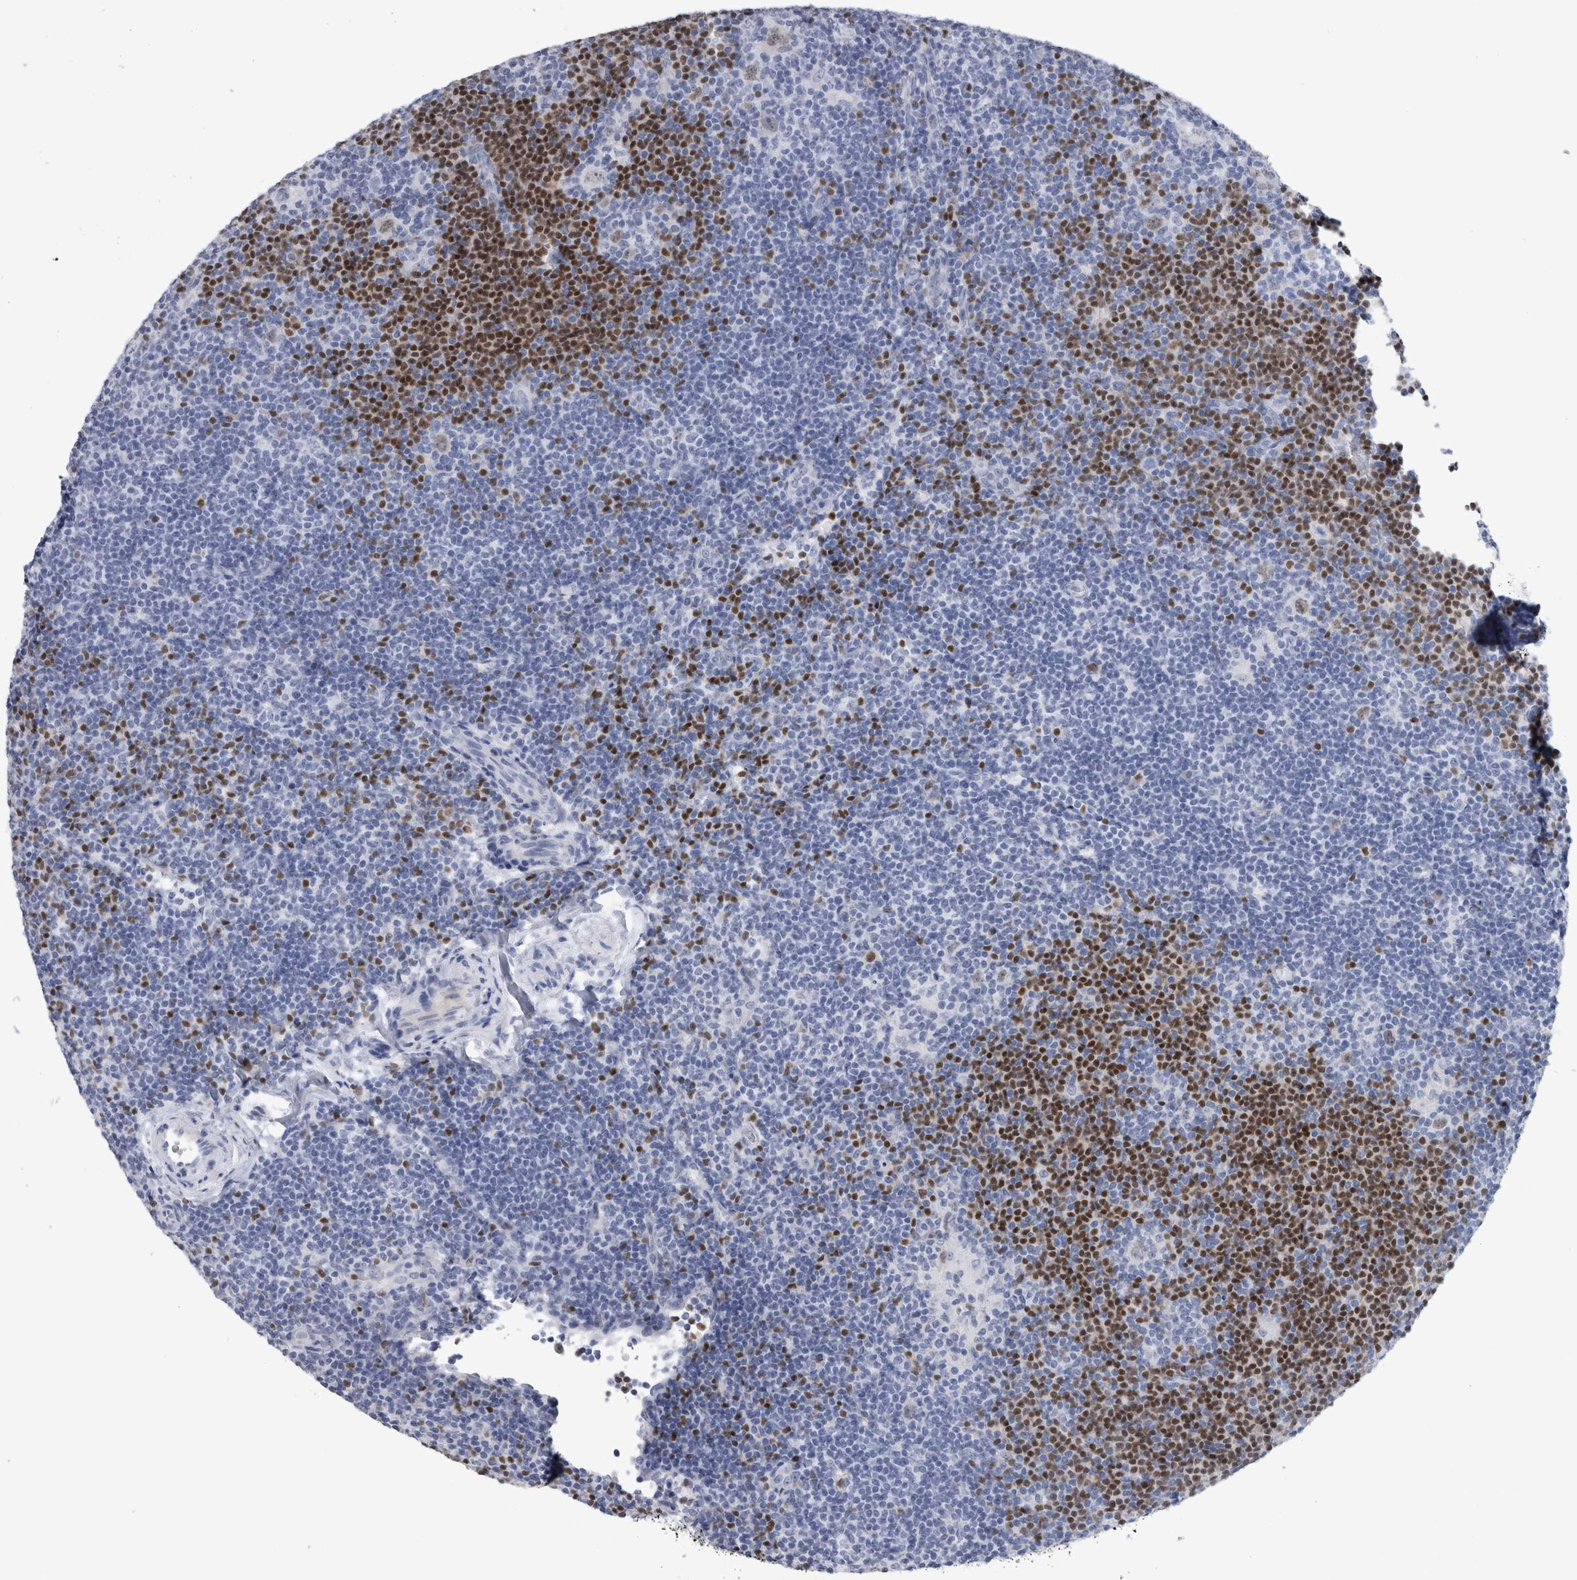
{"staining": {"intensity": "negative", "quantity": "none", "location": "none"}, "tissue": "lymphoma", "cell_type": "Tumor cells", "image_type": "cancer", "snomed": [{"axis": "morphology", "description": "Hodgkin's disease, NOS"}, {"axis": "topography", "description": "Lymph node"}], "caption": "Lymphoma was stained to show a protein in brown. There is no significant expression in tumor cells.", "gene": "PAX5", "patient": {"sex": "female", "age": 57}}